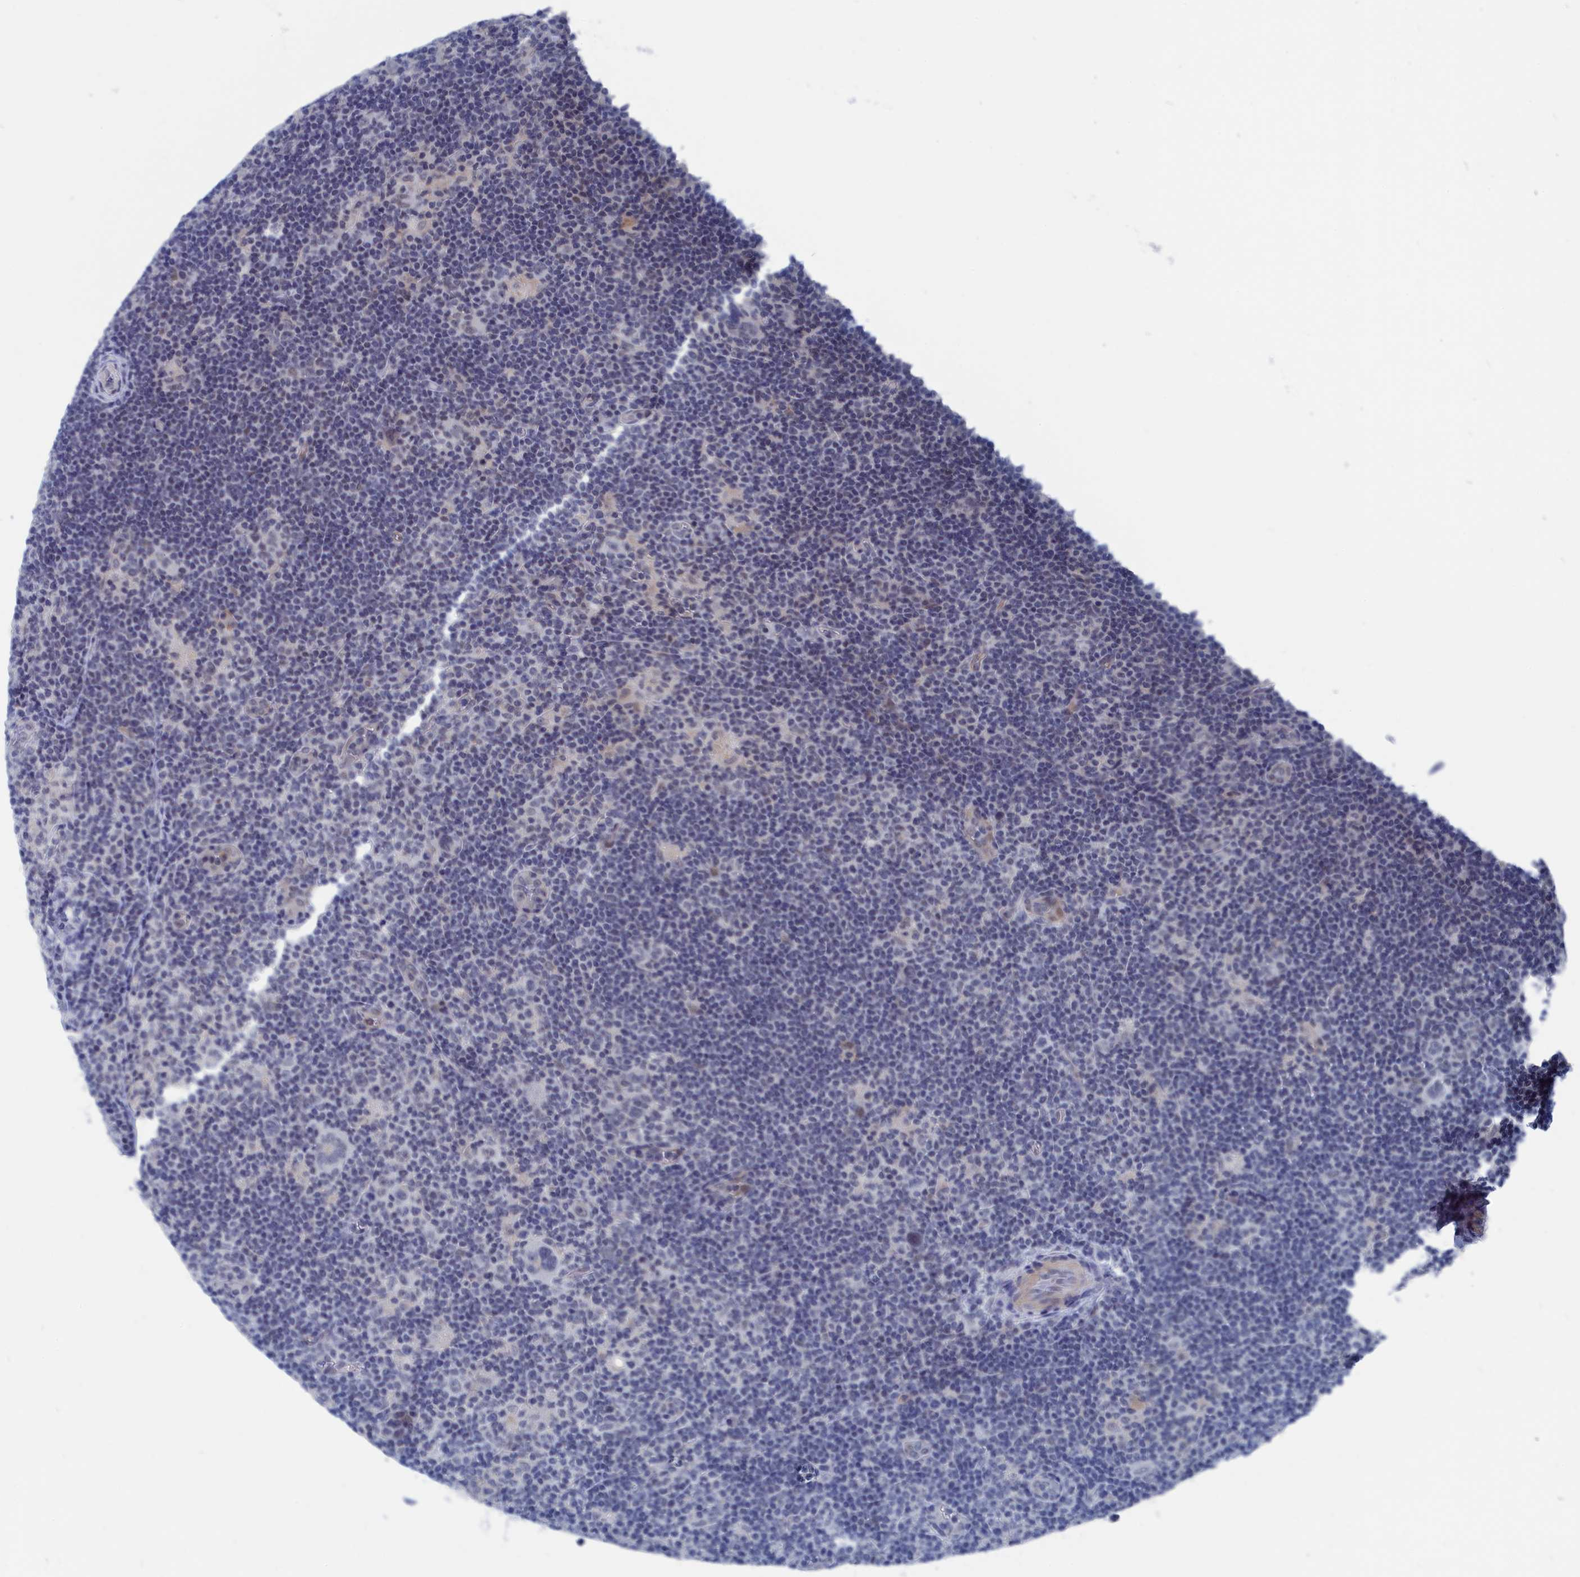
{"staining": {"intensity": "negative", "quantity": "none", "location": "none"}, "tissue": "lymphoma", "cell_type": "Tumor cells", "image_type": "cancer", "snomed": [{"axis": "morphology", "description": "Hodgkin's disease, NOS"}, {"axis": "topography", "description": "Lymph node"}], "caption": "Immunohistochemistry (IHC) image of human Hodgkin's disease stained for a protein (brown), which displays no expression in tumor cells.", "gene": "MARCHF3", "patient": {"sex": "female", "age": 57}}